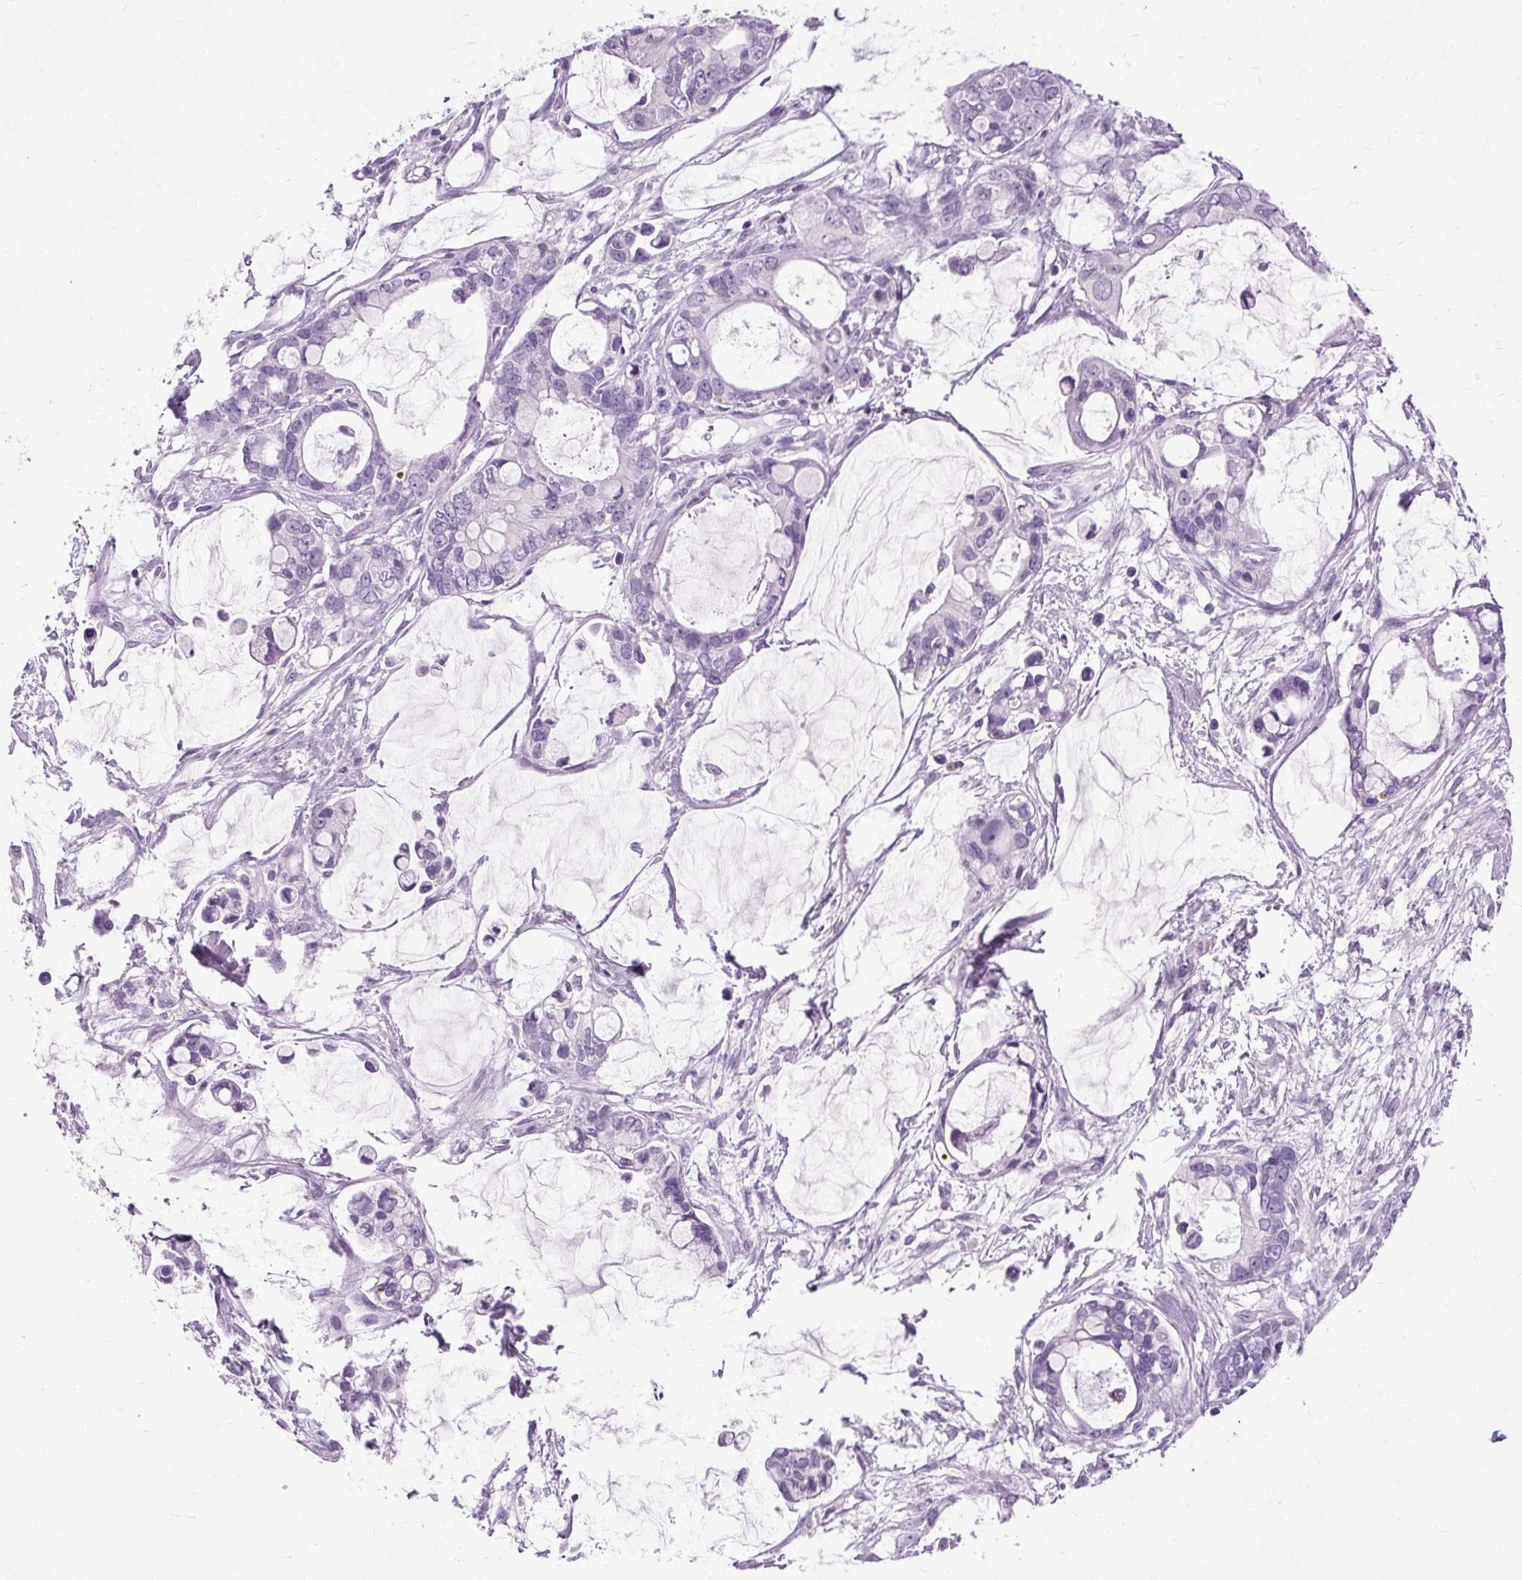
{"staining": {"intensity": "negative", "quantity": "none", "location": "none"}, "tissue": "ovarian cancer", "cell_type": "Tumor cells", "image_type": "cancer", "snomed": [{"axis": "morphology", "description": "Cystadenocarcinoma, mucinous, NOS"}, {"axis": "topography", "description": "Ovary"}], "caption": "Immunohistochemistry image of neoplastic tissue: ovarian cancer stained with DAB (3,3'-diaminobenzidine) displays no significant protein staining in tumor cells.", "gene": "B3GNT4", "patient": {"sex": "female", "age": 63}}